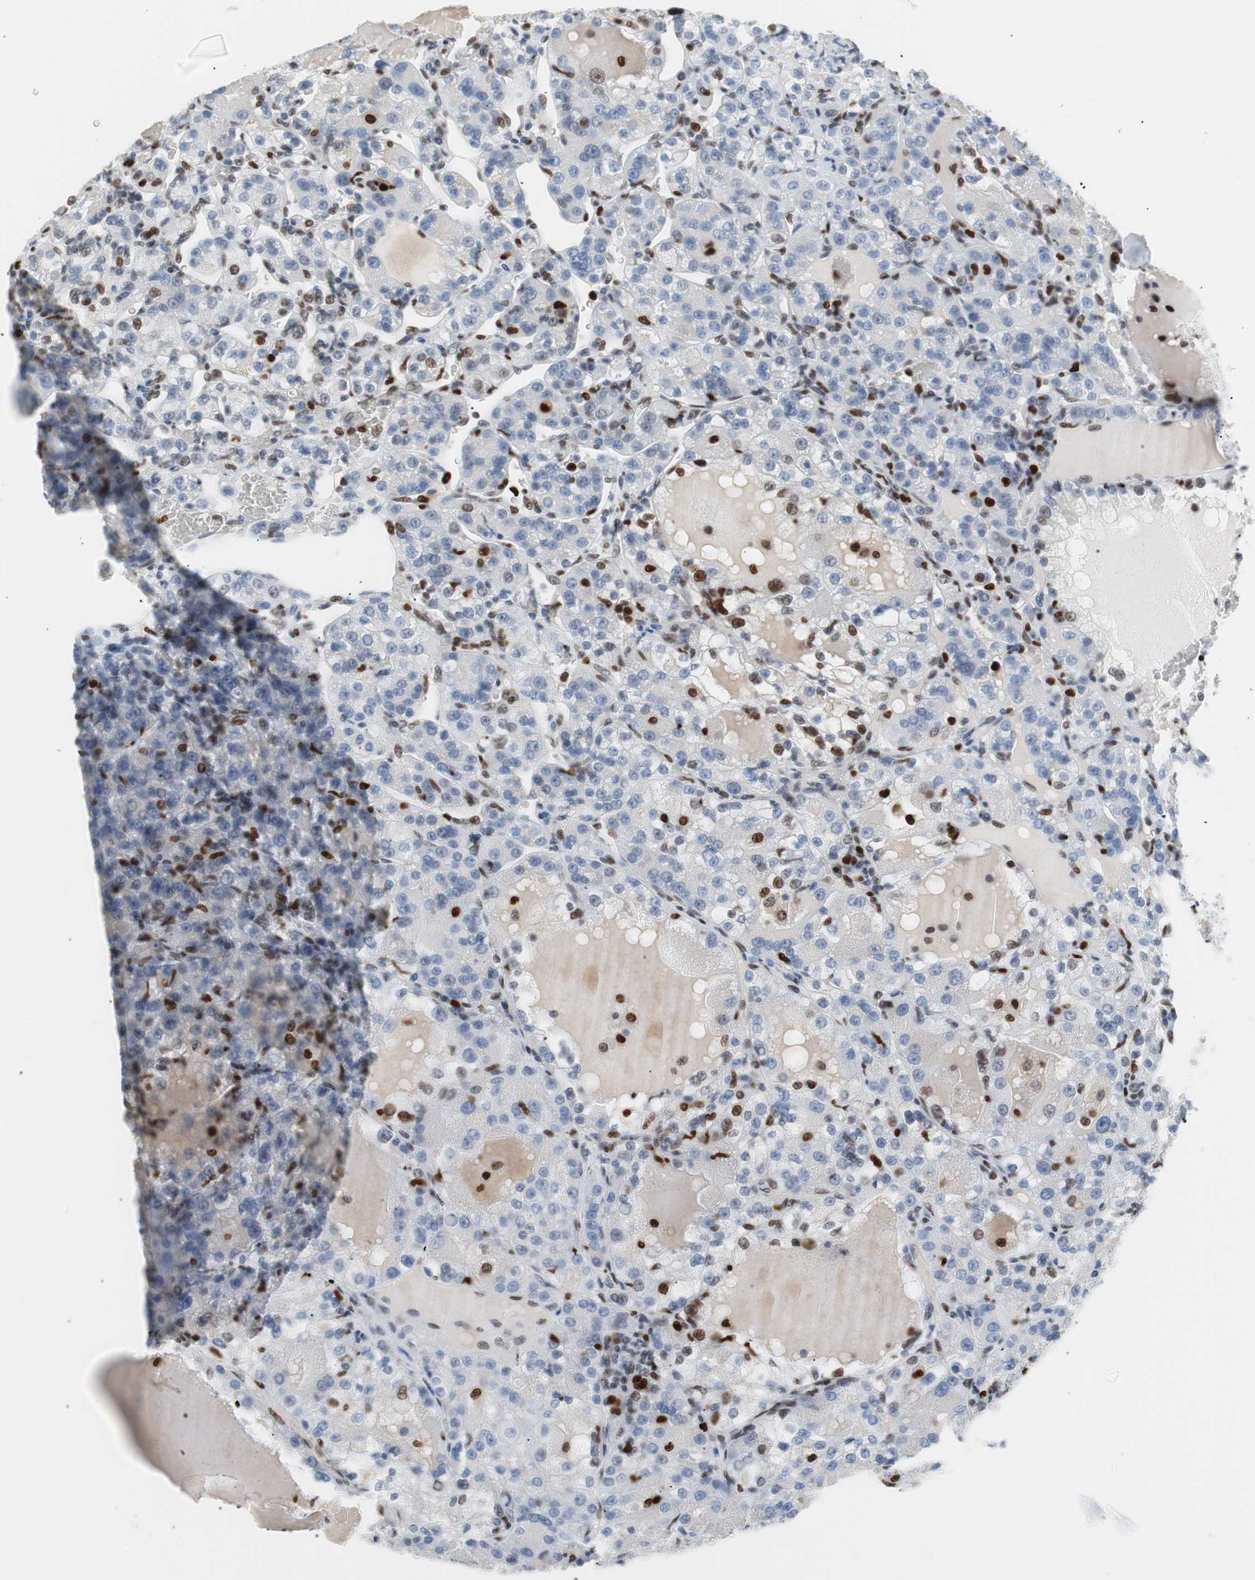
{"staining": {"intensity": "moderate", "quantity": "<25%", "location": "nuclear"}, "tissue": "renal cancer", "cell_type": "Tumor cells", "image_type": "cancer", "snomed": [{"axis": "morphology", "description": "Normal tissue, NOS"}, {"axis": "morphology", "description": "Adenocarcinoma, NOS"}, {"axis": "topography", "description": "Kidney"}], "caption": "Protein expression analysis of renal cancer (adenocarcinoma) exhibits moderate nuclear expression in about <25% of tumor cells.", "gene": "CEBPB", "patient": {"sex": "male", "age": 61}}